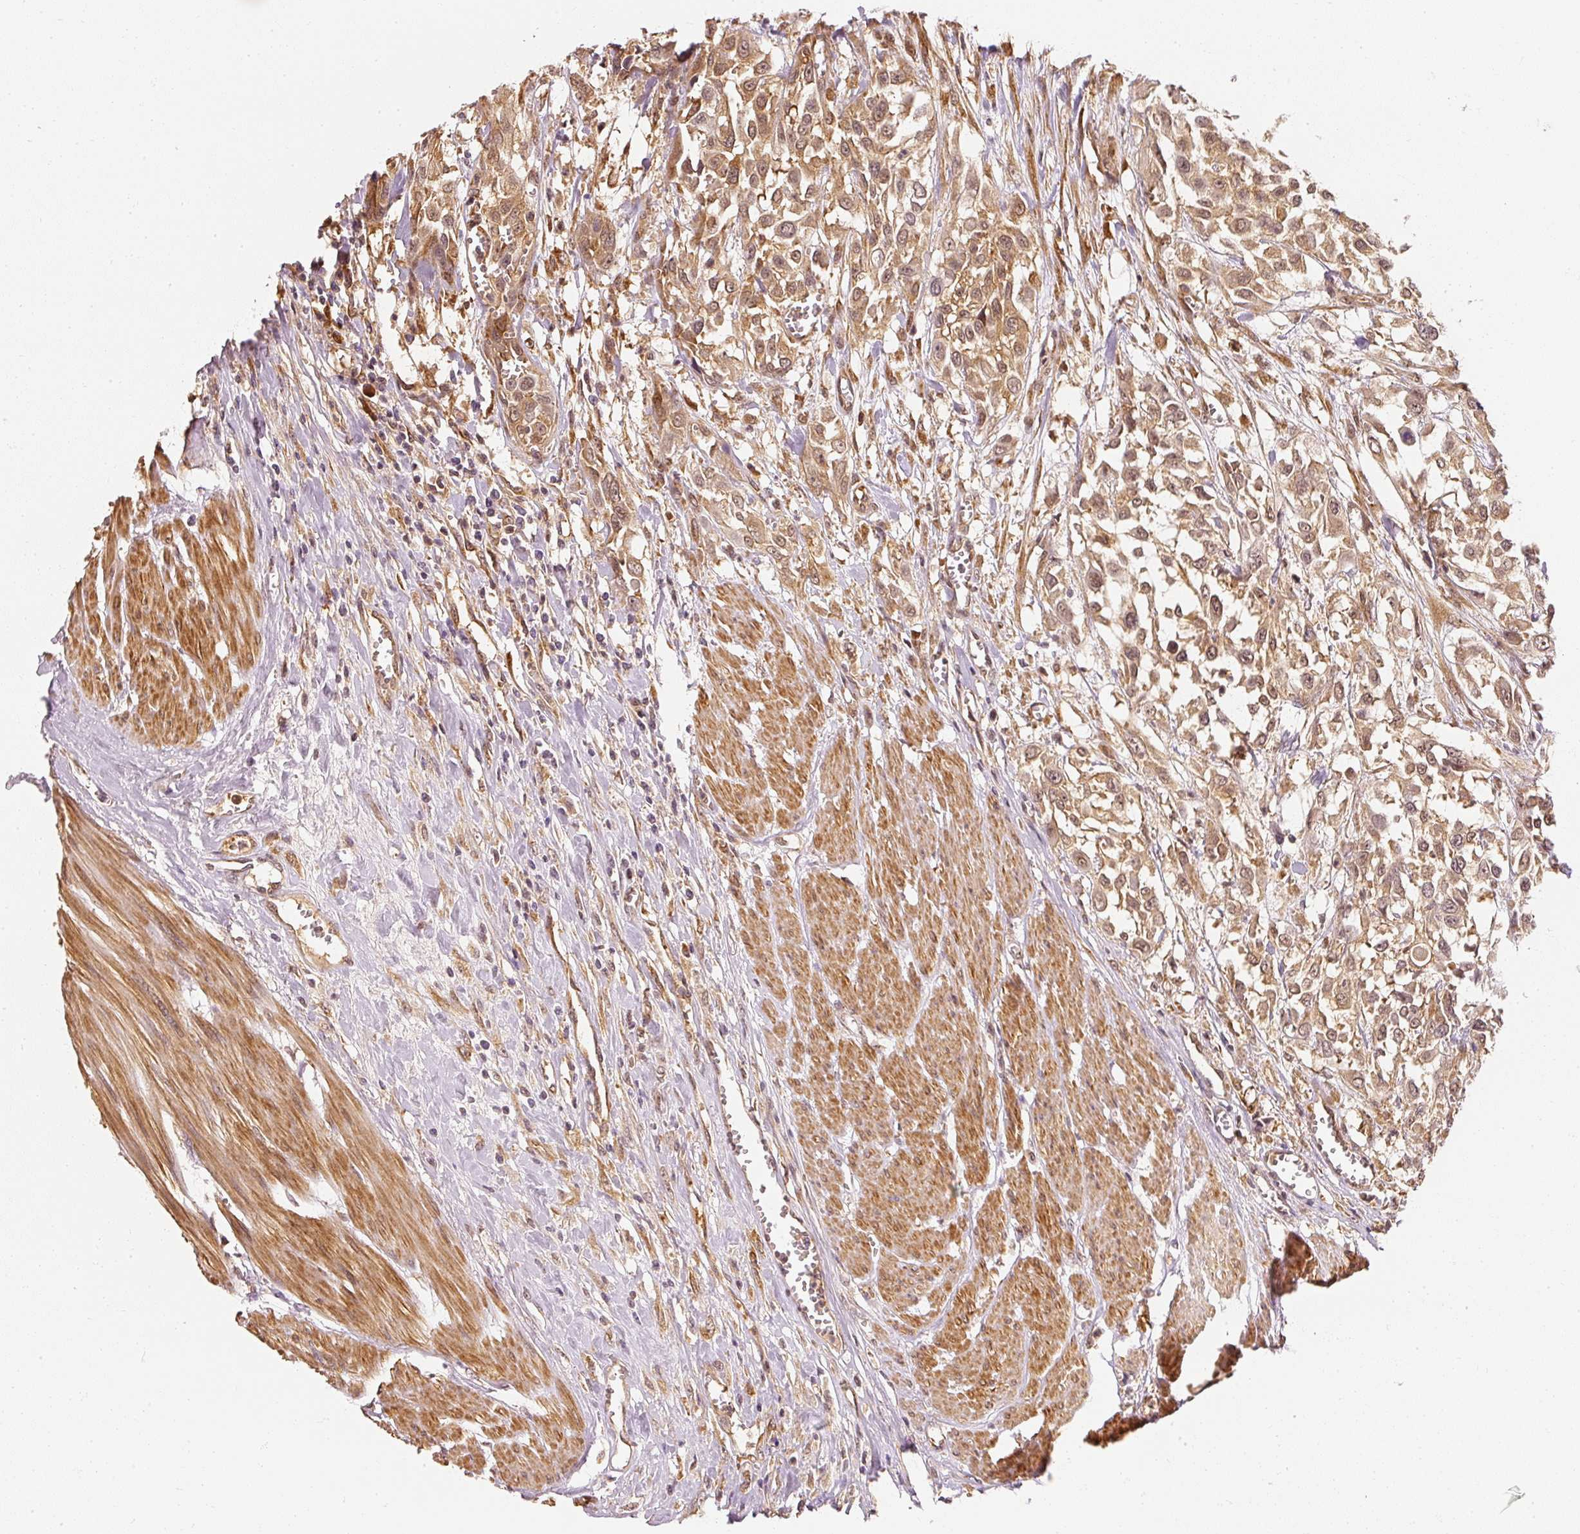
{"staining": {"intensity": "moderate", "quantity": ">75%", "location": "cytoplasmic/membranous"}, "tissue": "urothelial cancer", "cell_type": "Tumor cells", "image_type": "cancer", "snomed": [{"axis": "morphology", "description": "Urothelial carcinoma, High grade"}, {"axis": "topography", "description": "Urinary bladder"}], "caption": "Urothelial cancer stained with a protein marker reveals moderate staining in tumor cells.", "gene": "EEF1A2", "patient": {"sex": "male", "age": 57}}